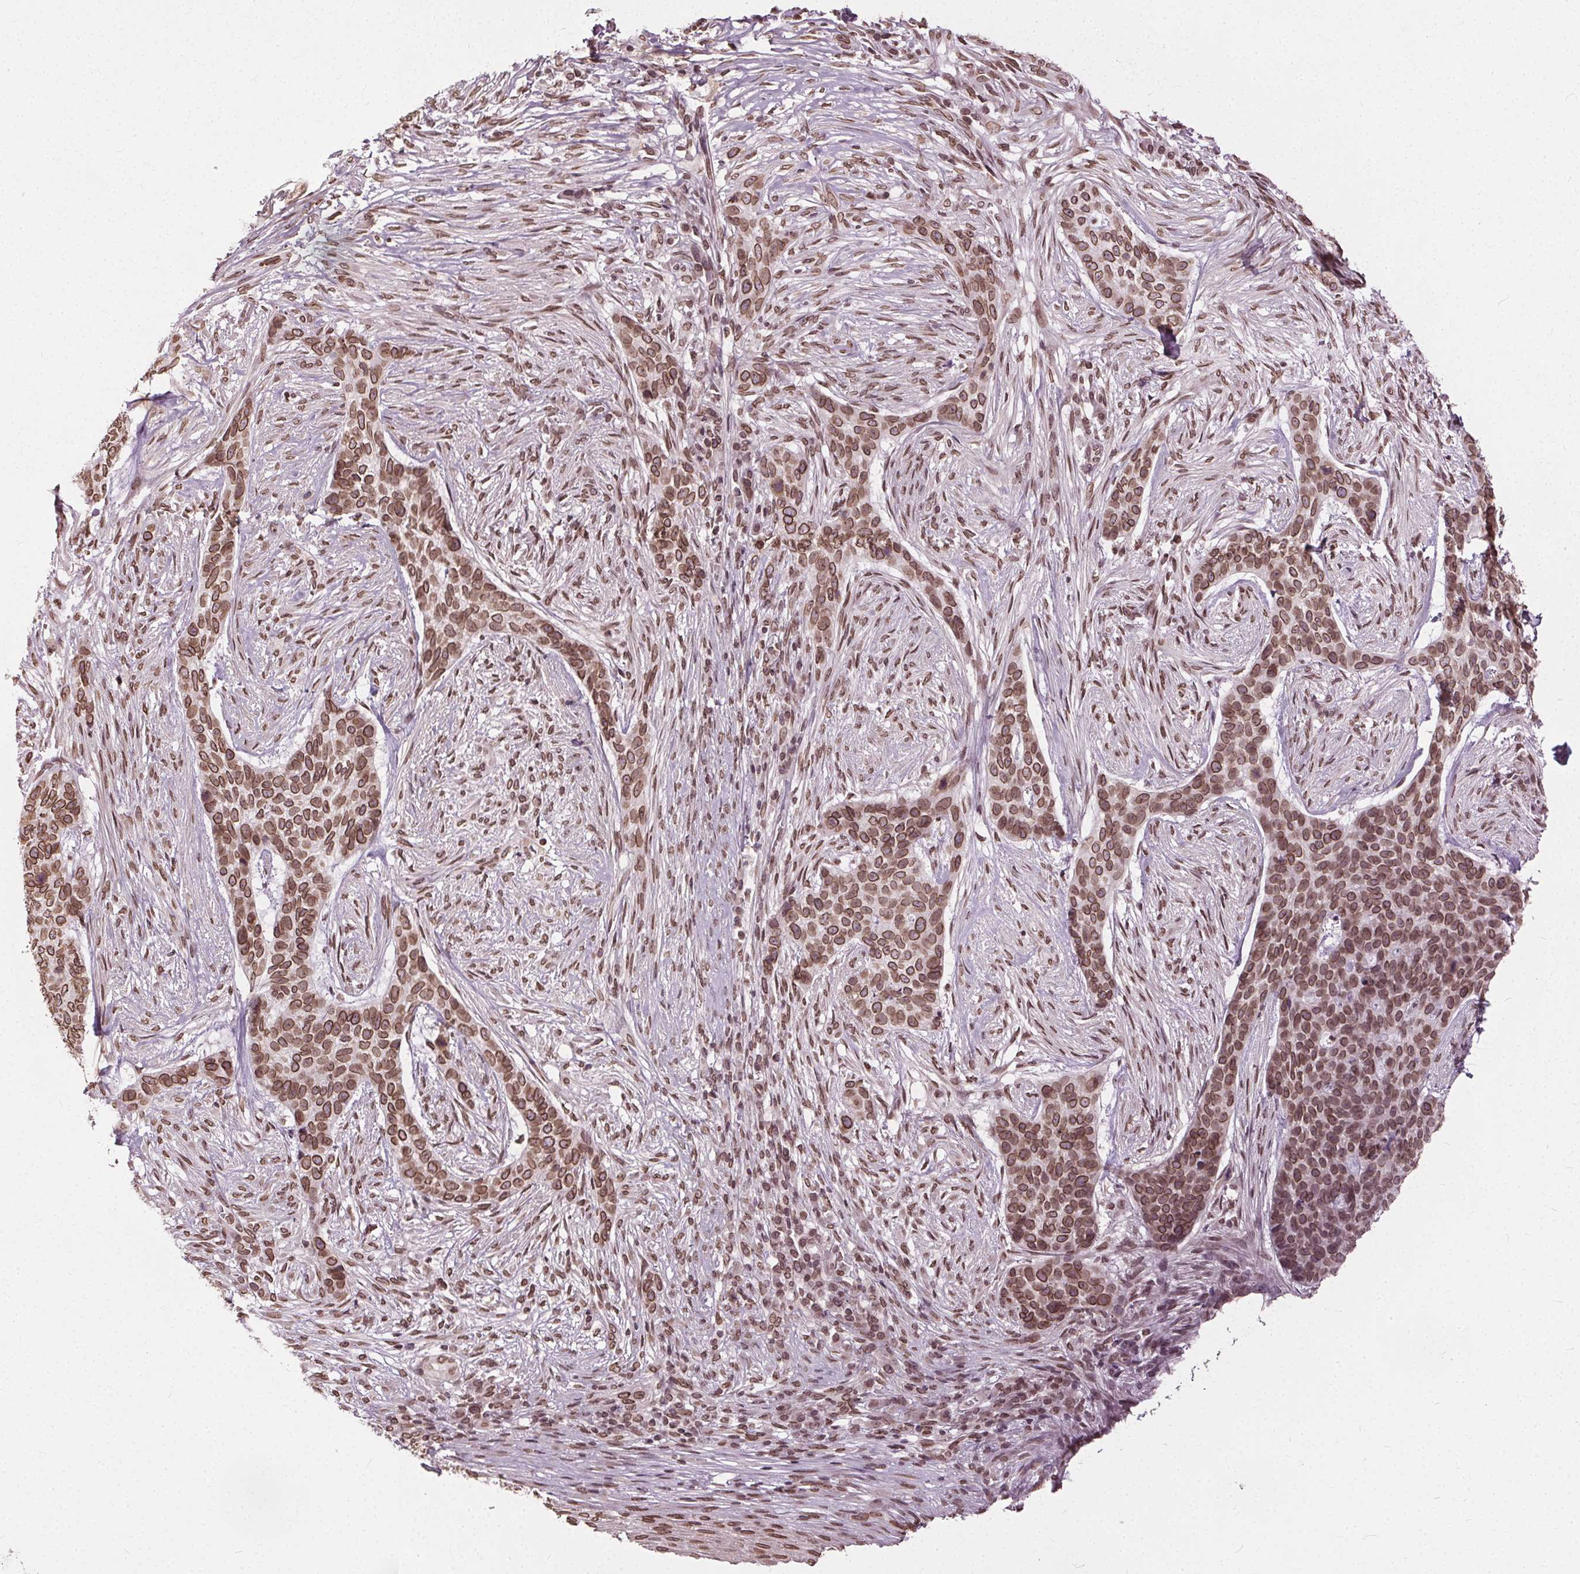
{"staining": {"intensity": "moderate", "quantity": ">75%", "location": "cytoplasmic/membranous,nuclear"}, "tissue": "skin cancer", "cell_type": "Tumor cells", "image_type": "cancer", "snomed": [{"axis": "morphology", "description": "Basal cell carcinoma"}, {"axis": "topography", "description": "Skin"}], "caption": "Skin cancer (basal cell carcinoma) was stained to show a protein in brown. There is medium levels of moderate cytoplasmic/membranous and nuclear staining in about >75% of tumor cells.", "gene": "TTC39C", "patient": {"sex": "female", "age": 69}}